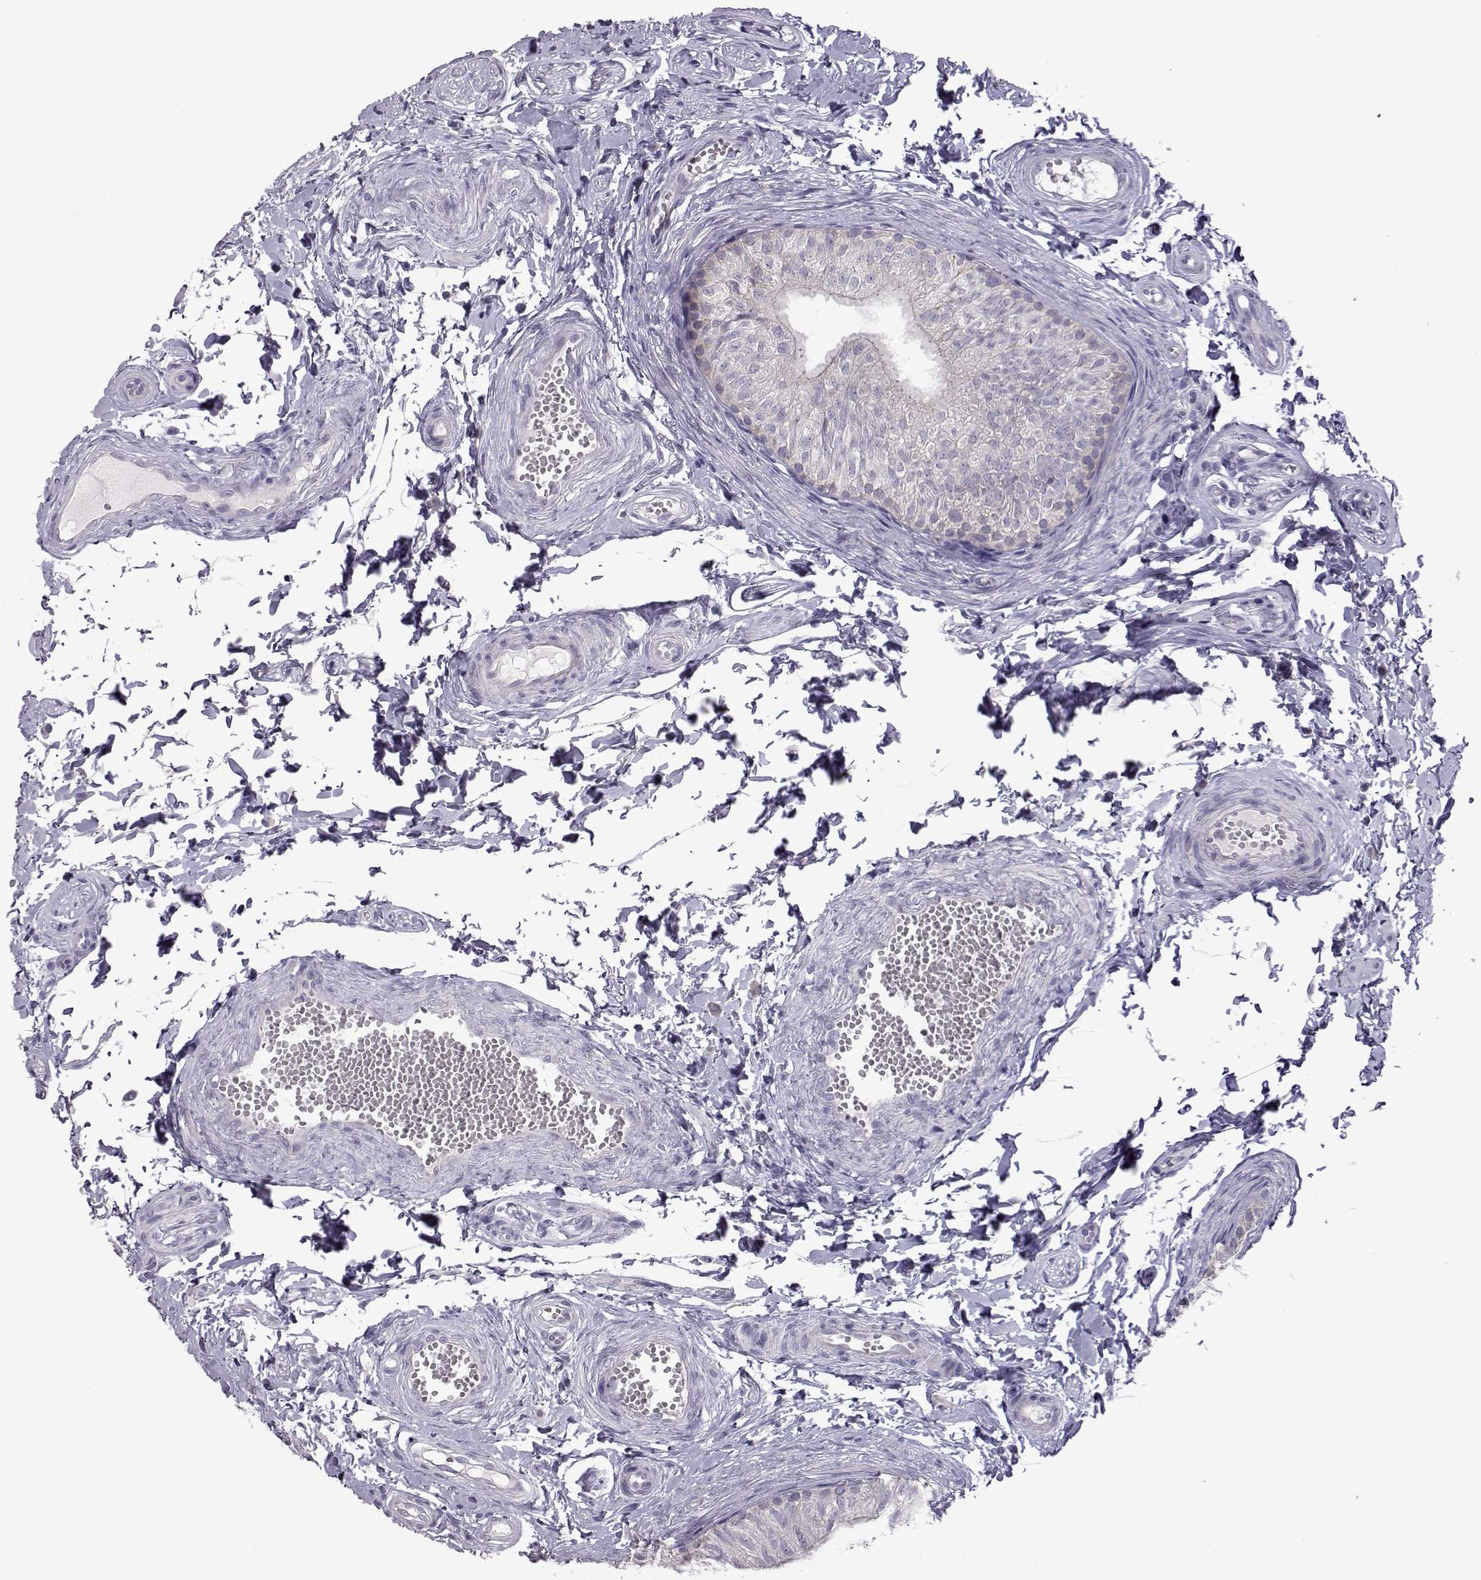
{"staining": {"intensity": "negative", "quantity": "none", "location": "none"}, "tissue": "epididymis", "cell_type": "Glandular cells", "image_type": "normal", "snomed": [{"axis": "morphology", "description": "Normal tissue, NOS"}, {"axis": "topography", "description": "Epididymis"}], "caption": "Immunohistochemistry histopathology image of unremarkable epididymis: epididymis stained with DAB demonstrates no significant protein positivity in glandular cells.", "gene": "VGF", "patient": {"sex": "male", "age": 22}}